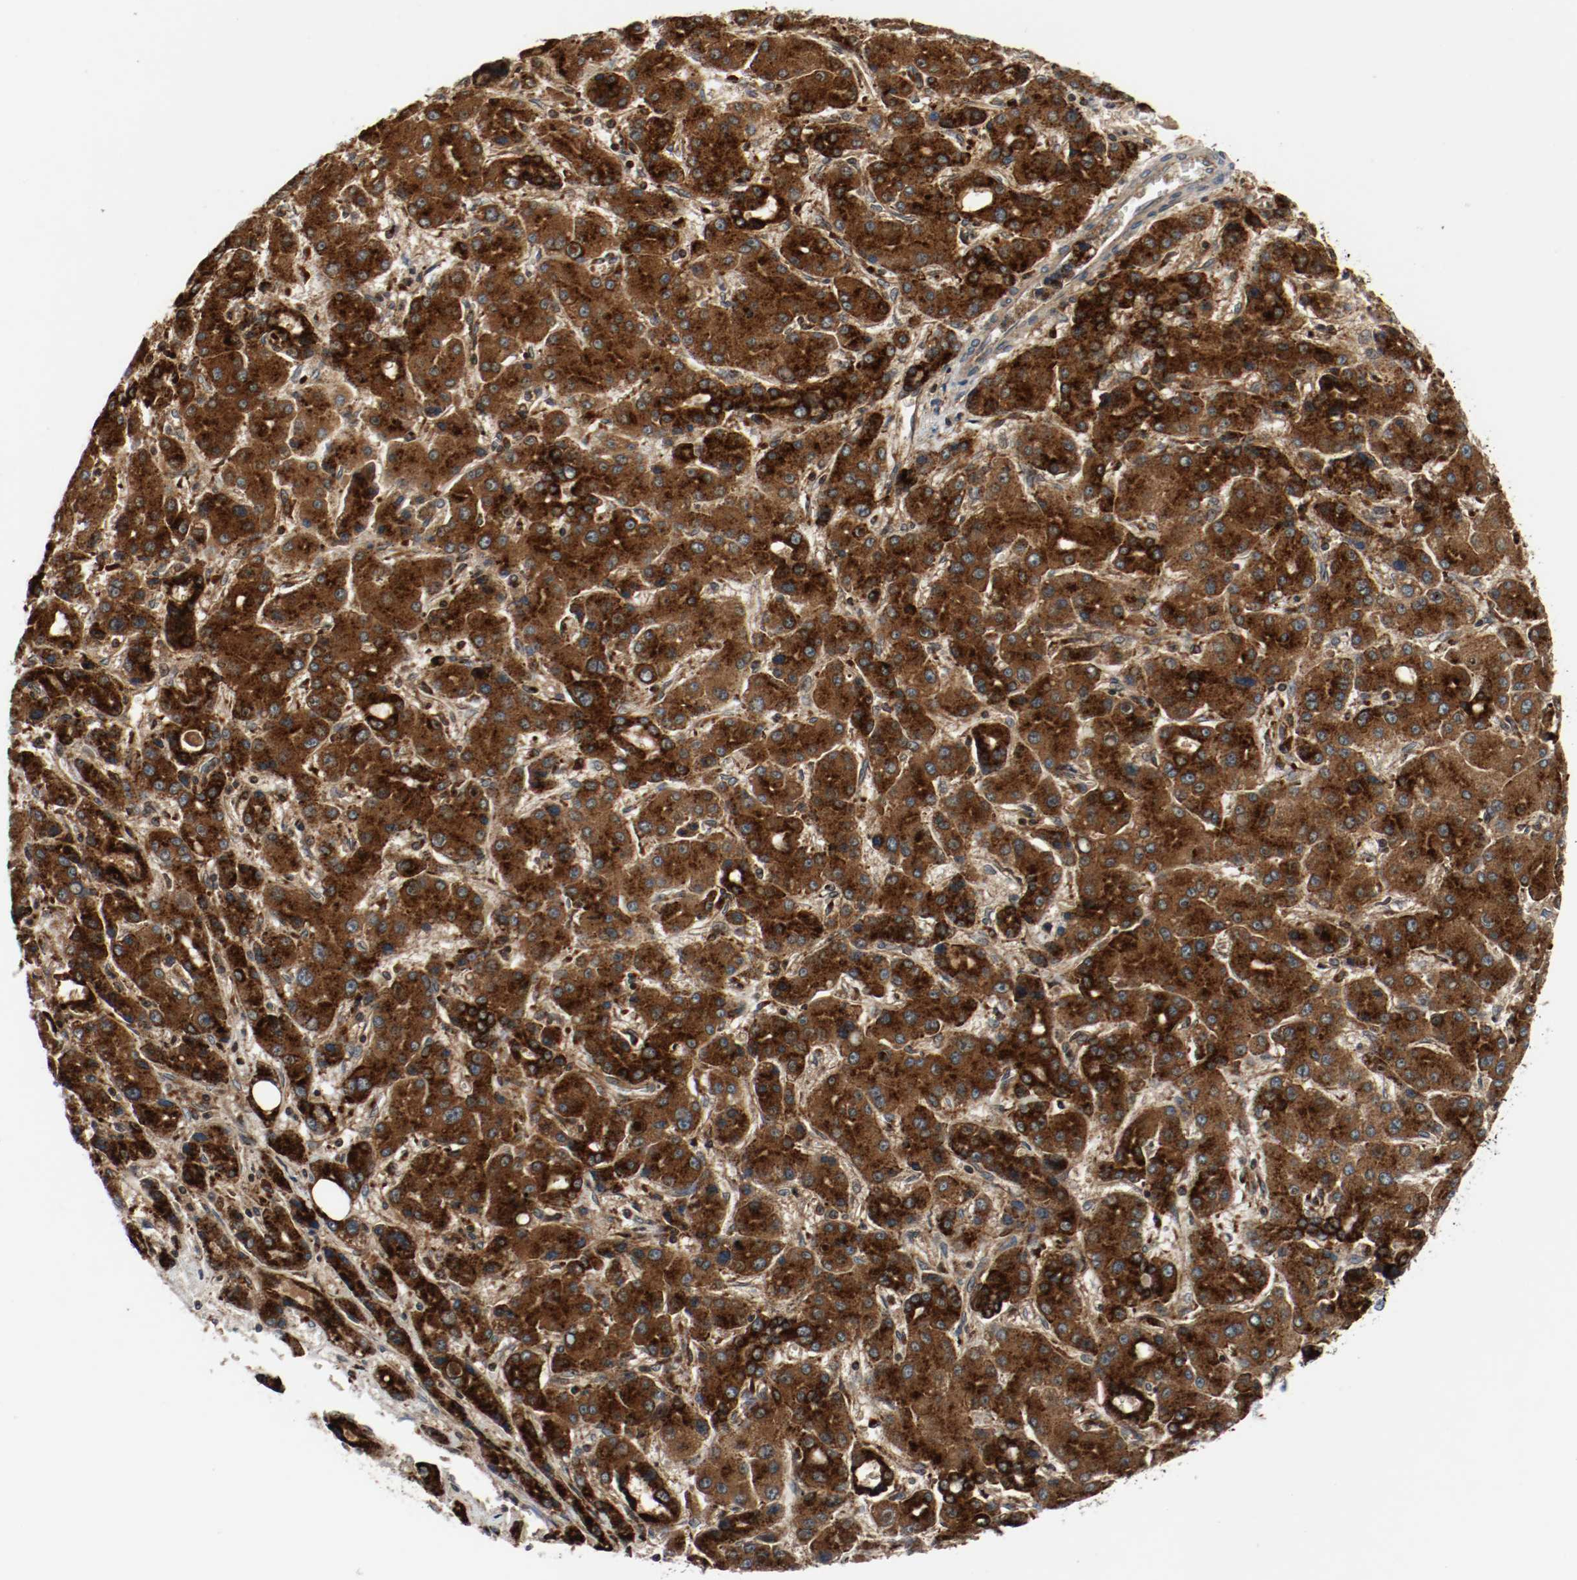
{"staining": {"intensity": "strong", "quantity": ">75%", "location": "cytoplasmic/membranous"}, "tissue": "liver cancer", "cell_type": "Tumor cells", "image_type": "cancer", "snomed": [{"axis": "morphology", "description": "Carcinoma, Hepatocellular, NOS"}, {"axis": "topography", "description": "Liver"}], "caption": "This is an image of immunohistochemistry staining of liver cancer (hepatocellular carcinoma), which shows strong expression in the cytoplasmic/membranous of tumor cells.", "gene": "LAMP2", "patient": {"sex": "male", "age": 55}}